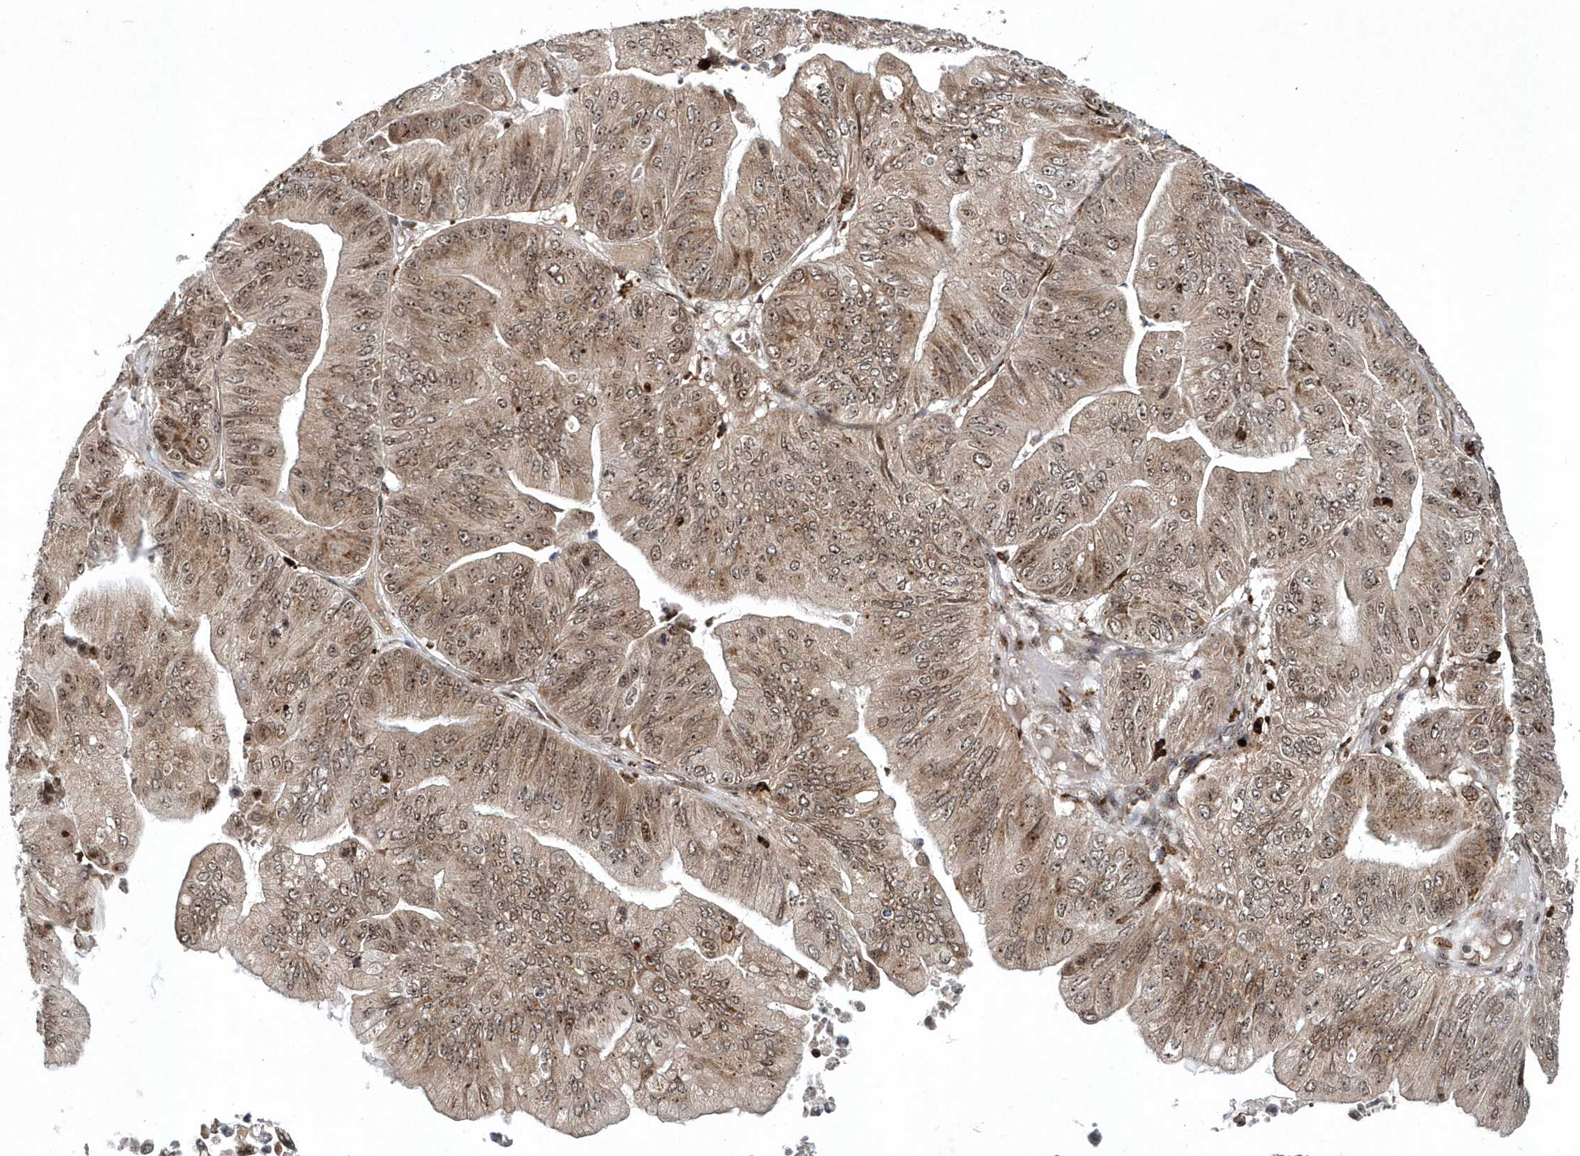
{"staining": {"intensity": "strong", "quantity": "25%-75%", "location": "cytoplasmic/membranous,nuclear"}, "tissue": "ovarian cancer", "cell_type": "Tumor cells", "image_type": "cancer", "snomed": [{"axis": "morphology", "description": "Cystadenocarcinoma, mucinous, NOS"}, {"axis": "topography", "description": "Ovary"}], "caption": "Human ovarian cancer stained with a brown dye displays strong cytoplasmic/membranous and nuclear positive expression in about 25%-75% of tumor cells.", "gene": "SOWAHB", "patient": {"sex": "female", "age": 61}}